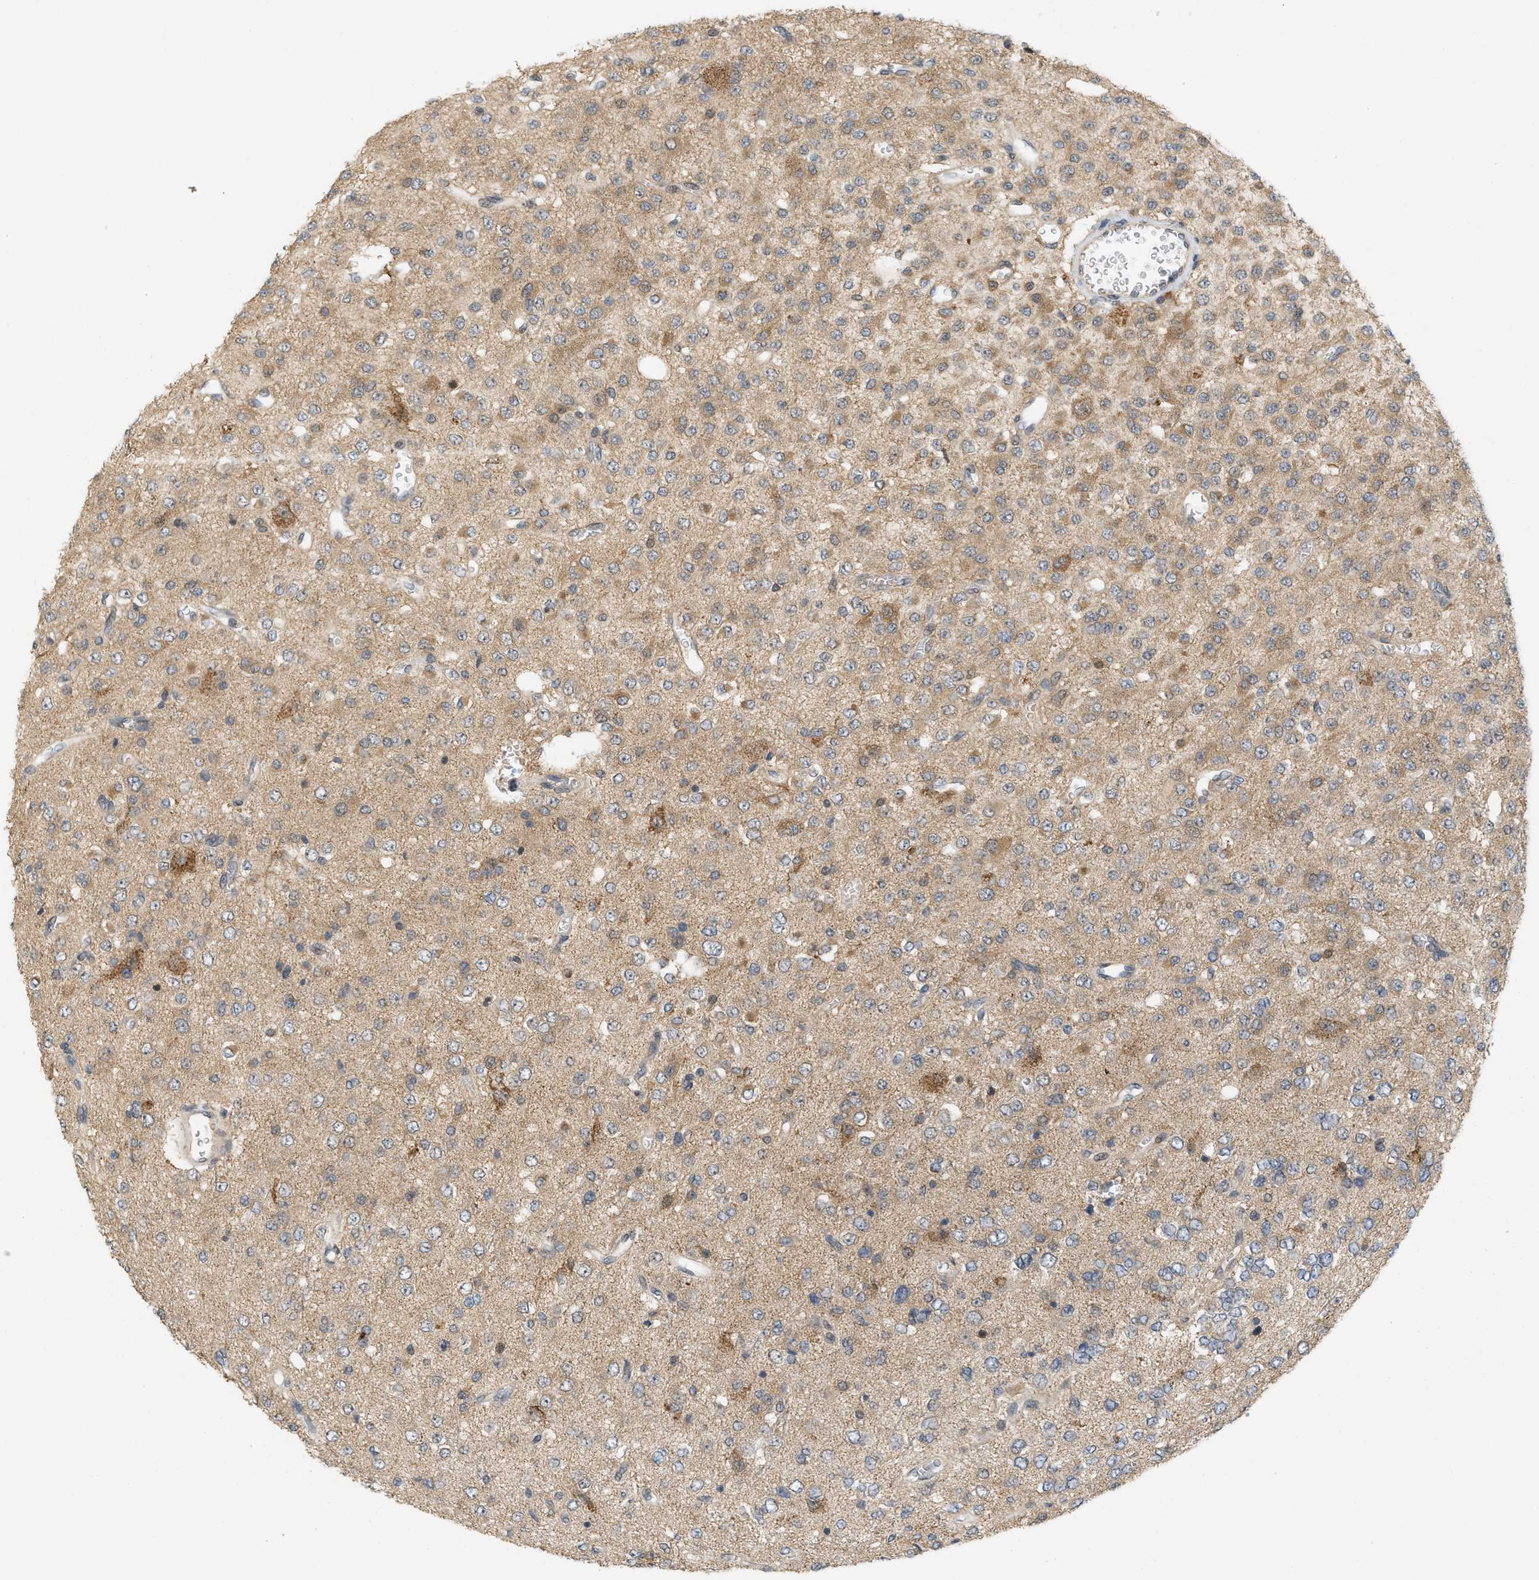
{"staining": {"intensity": "weak", "quantity": "<25%", "location": "cytoplasmic/membranous"}, "tissue": "glioma", "cell_type": "Tumor cells", "image_type": "cancer", "snomed": [{"axis": "morphology", "description": "Glioma, malignant, Low grade"}, {"axis": "topography", "description": "Brain"}], "caption": "An IHC image of glioma is shown. There is no staining in tumor cells of glioma.", "gene": "PRKD1", "patient": {"sex": "male", "age": 38}}